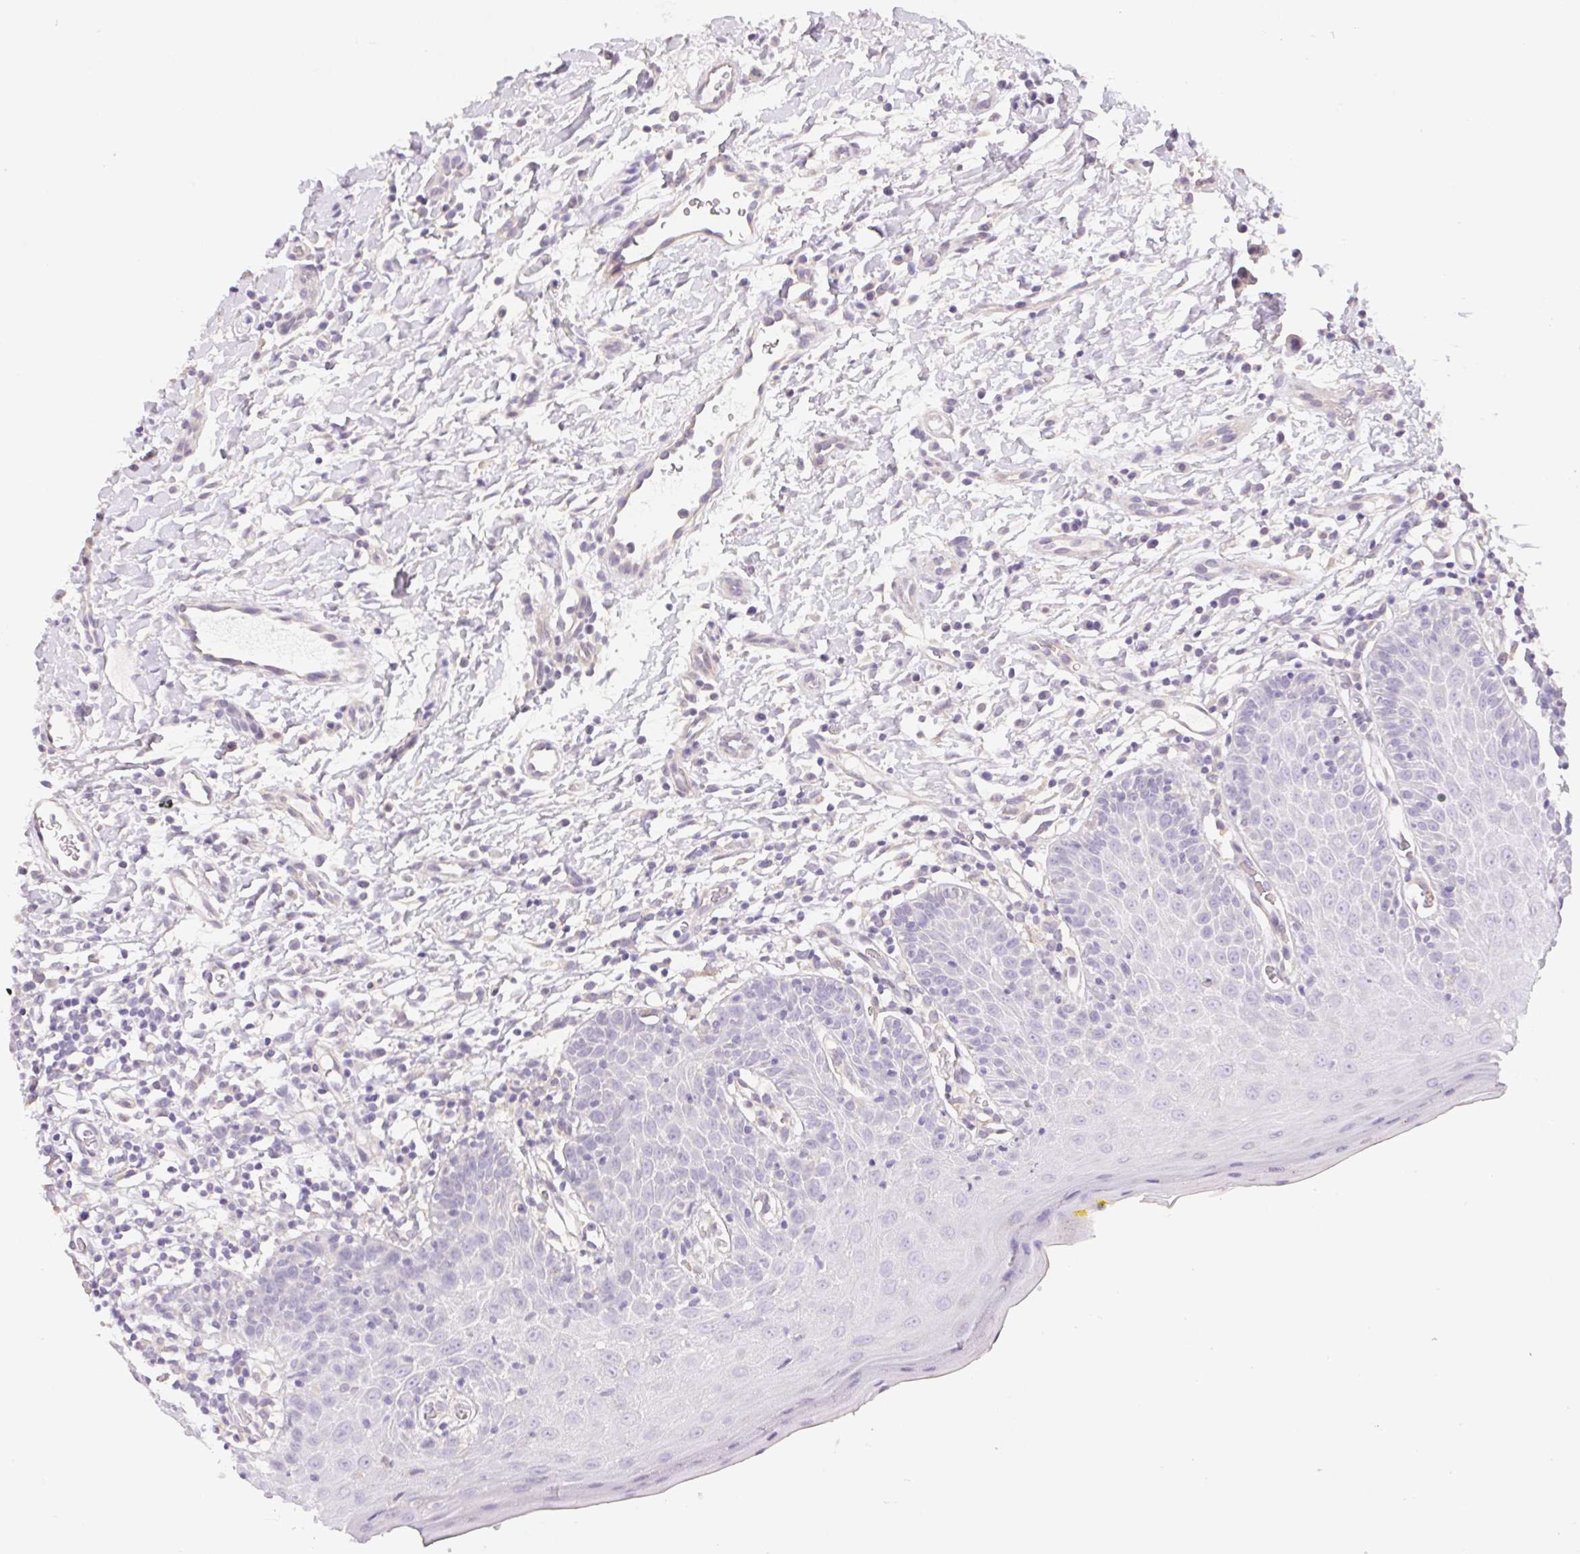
{"staining": {"intensity": "negative", "quantity": "none", "location": "none"}, "tissue": "oral mucosa", "cell_type": "Squamous epithelial cells", "image_type": "normal", "snomed": [{"axis": "morphology", "description": "Normal tissue, NOS"}, {"axis": "topography", "description": "Oral tissue"}, {"axis": "topography", "description": "Tounge, NOS"}], "caption": "Squamous epithelial cells show no significant positivity in normal oral mucosa.", "gene": "CTNND2", "patient": {"sex": "female", "age": 58}}